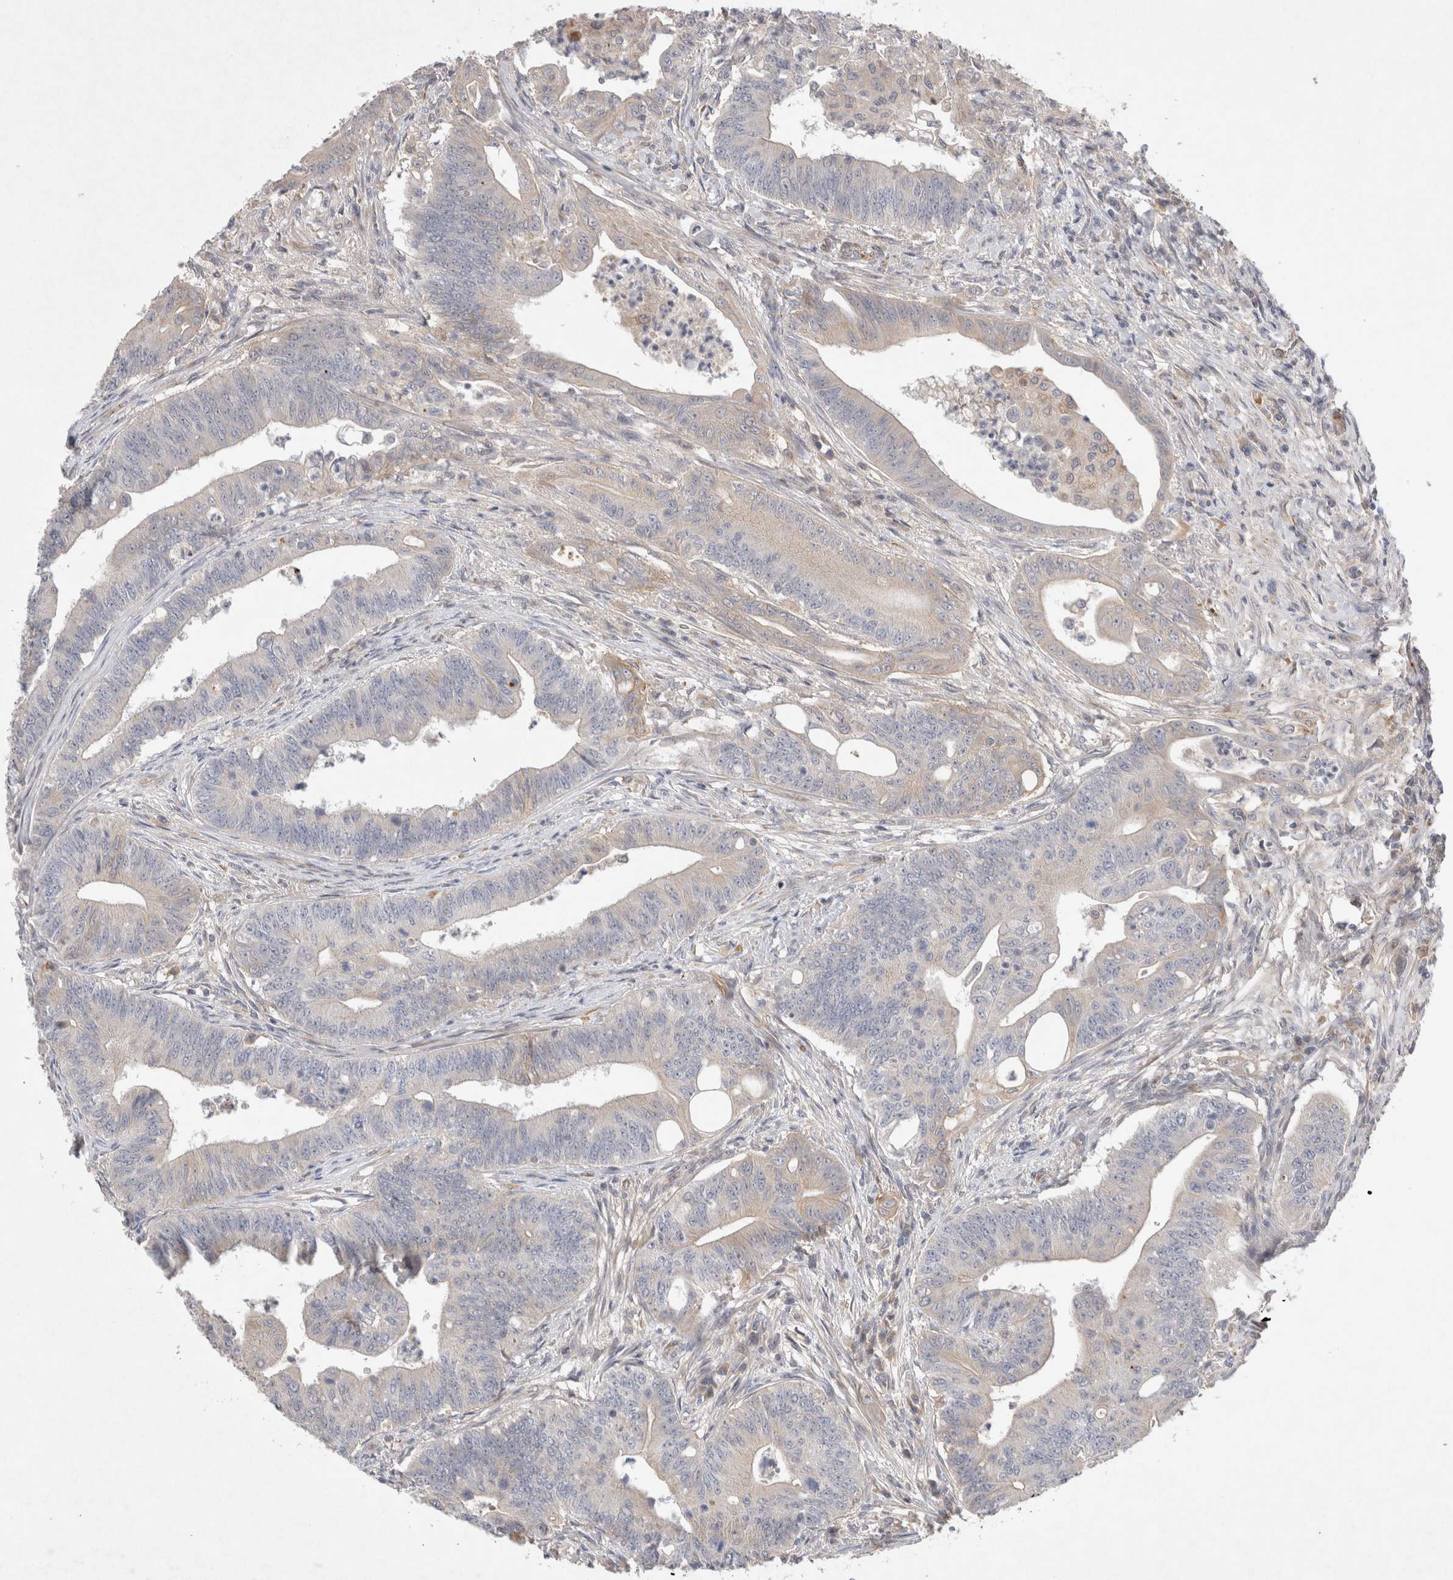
{"staining": {"intensity": "weak", "quantity": "<25%", "location": "cytoplasmic/membranous"}, "tissue": "colorectal cancer", "cell_type": "Tumor cells", "image_type": "cancer", "snomed": [{"axis": "morphology", "description": "Adenoma, NOS"}, {"axis": "morphology", "description": "Adenocarcinoma, NOS"}, {"axis": "topography", "description": "Colon"}], "caption": "Tumor cells show no significant protein positivity in colorectal cancer (adenoma).", "gene": "NMU", "patient": {"sex": "male", "age": 79}}